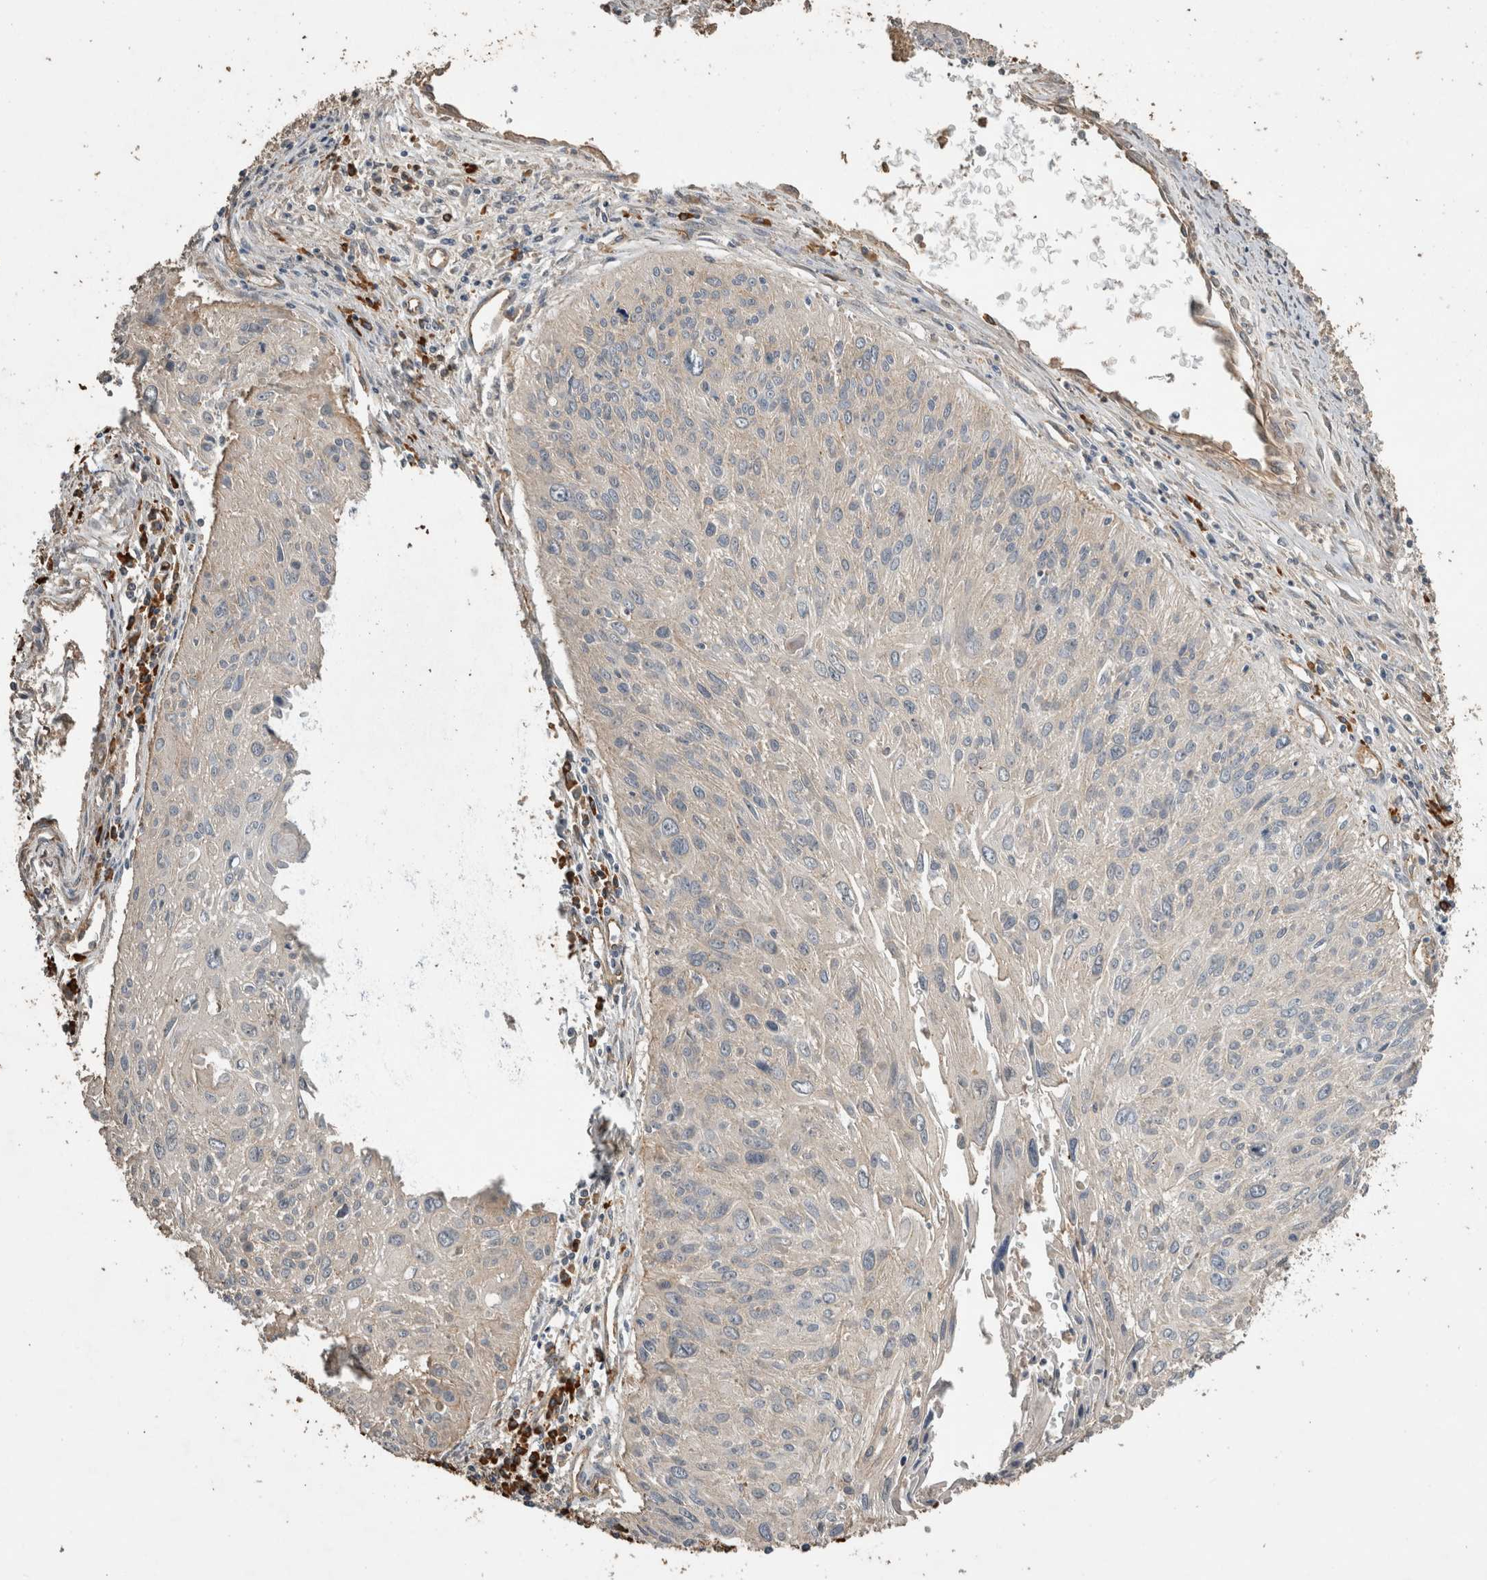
{"staining": {"intensity": "weak", "quantity": "<25%", "location": "cytoplasmic/membranous"}, "tissue": "cervical cancer", "cell_type": "Tumor cells", "image_type": "cancer", "snomed": [{"axis": "morphology", "description": "Squamous cell carcinoma, NOS"}, {"axis": "topography", "description": "Cervix"}], "caption": "Immunohistochemical staining of human squamous cell carcinoma (cervical) shows no significant positivity in tumor cells. The staining was performed using DAB to visualize the protein expression in brown, while the nuclei were stained in blue with hematoxylin (Magnification: 20x).", "gene": "RHPN1", "patient": {"sex": "female", "age": 51}}